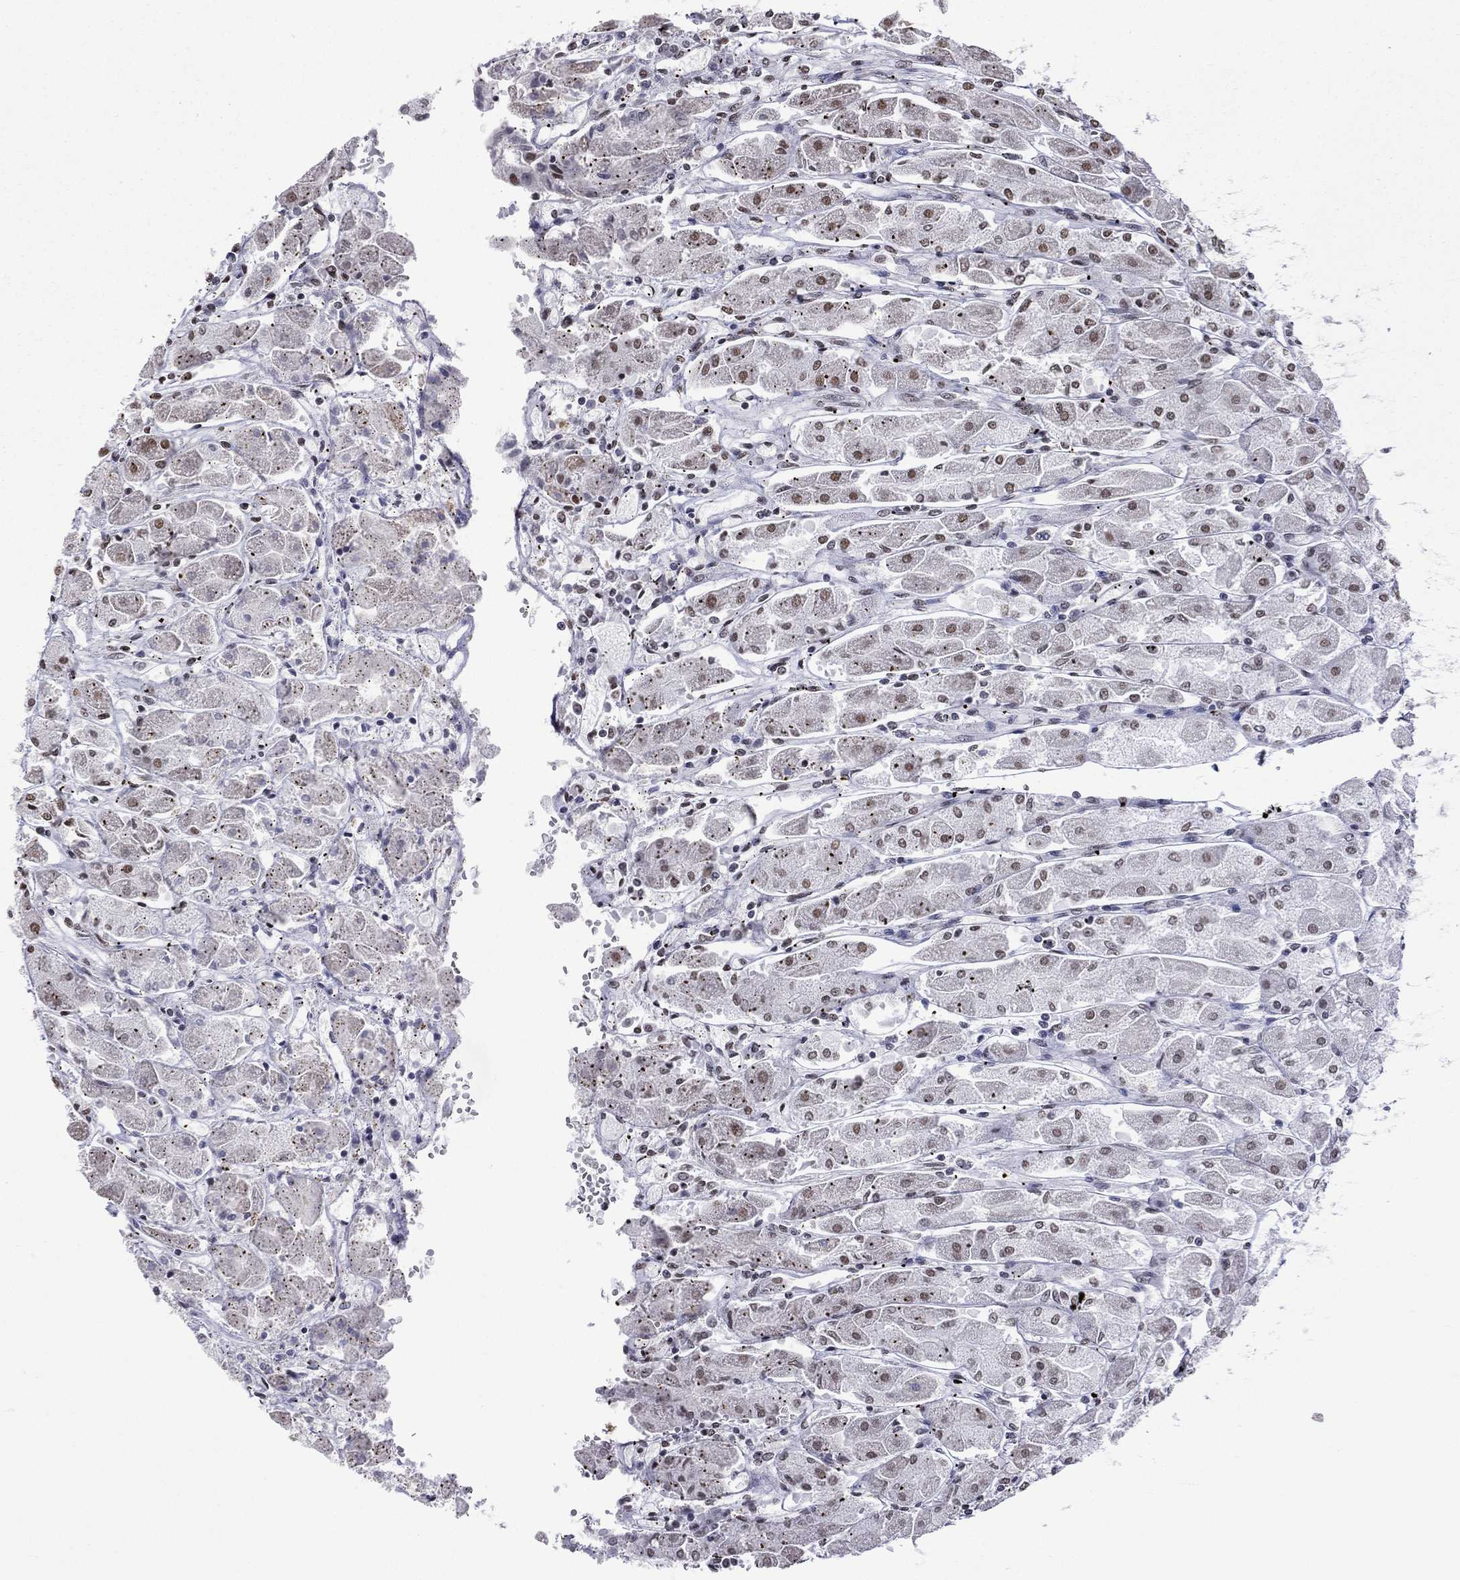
{"staining": {"intensity": "strong", "quantity": "<25%", "location": "nuclear"}, "tissue": "stomach", "cell_type": "Glandular cells", "image_type": "normal", "snomed": [{"axis": "morphology", "description": "Normal tissue, NOS"}, {"axis": "topography", "description": "Stomach"}], "caption": "IHC of benign human stomach exhibits medium levels of strong nuclear positivity in approximately <25% of glandular cells.", "gene": "C5orf24", "patient": {"sex": "male", "age": 70}}